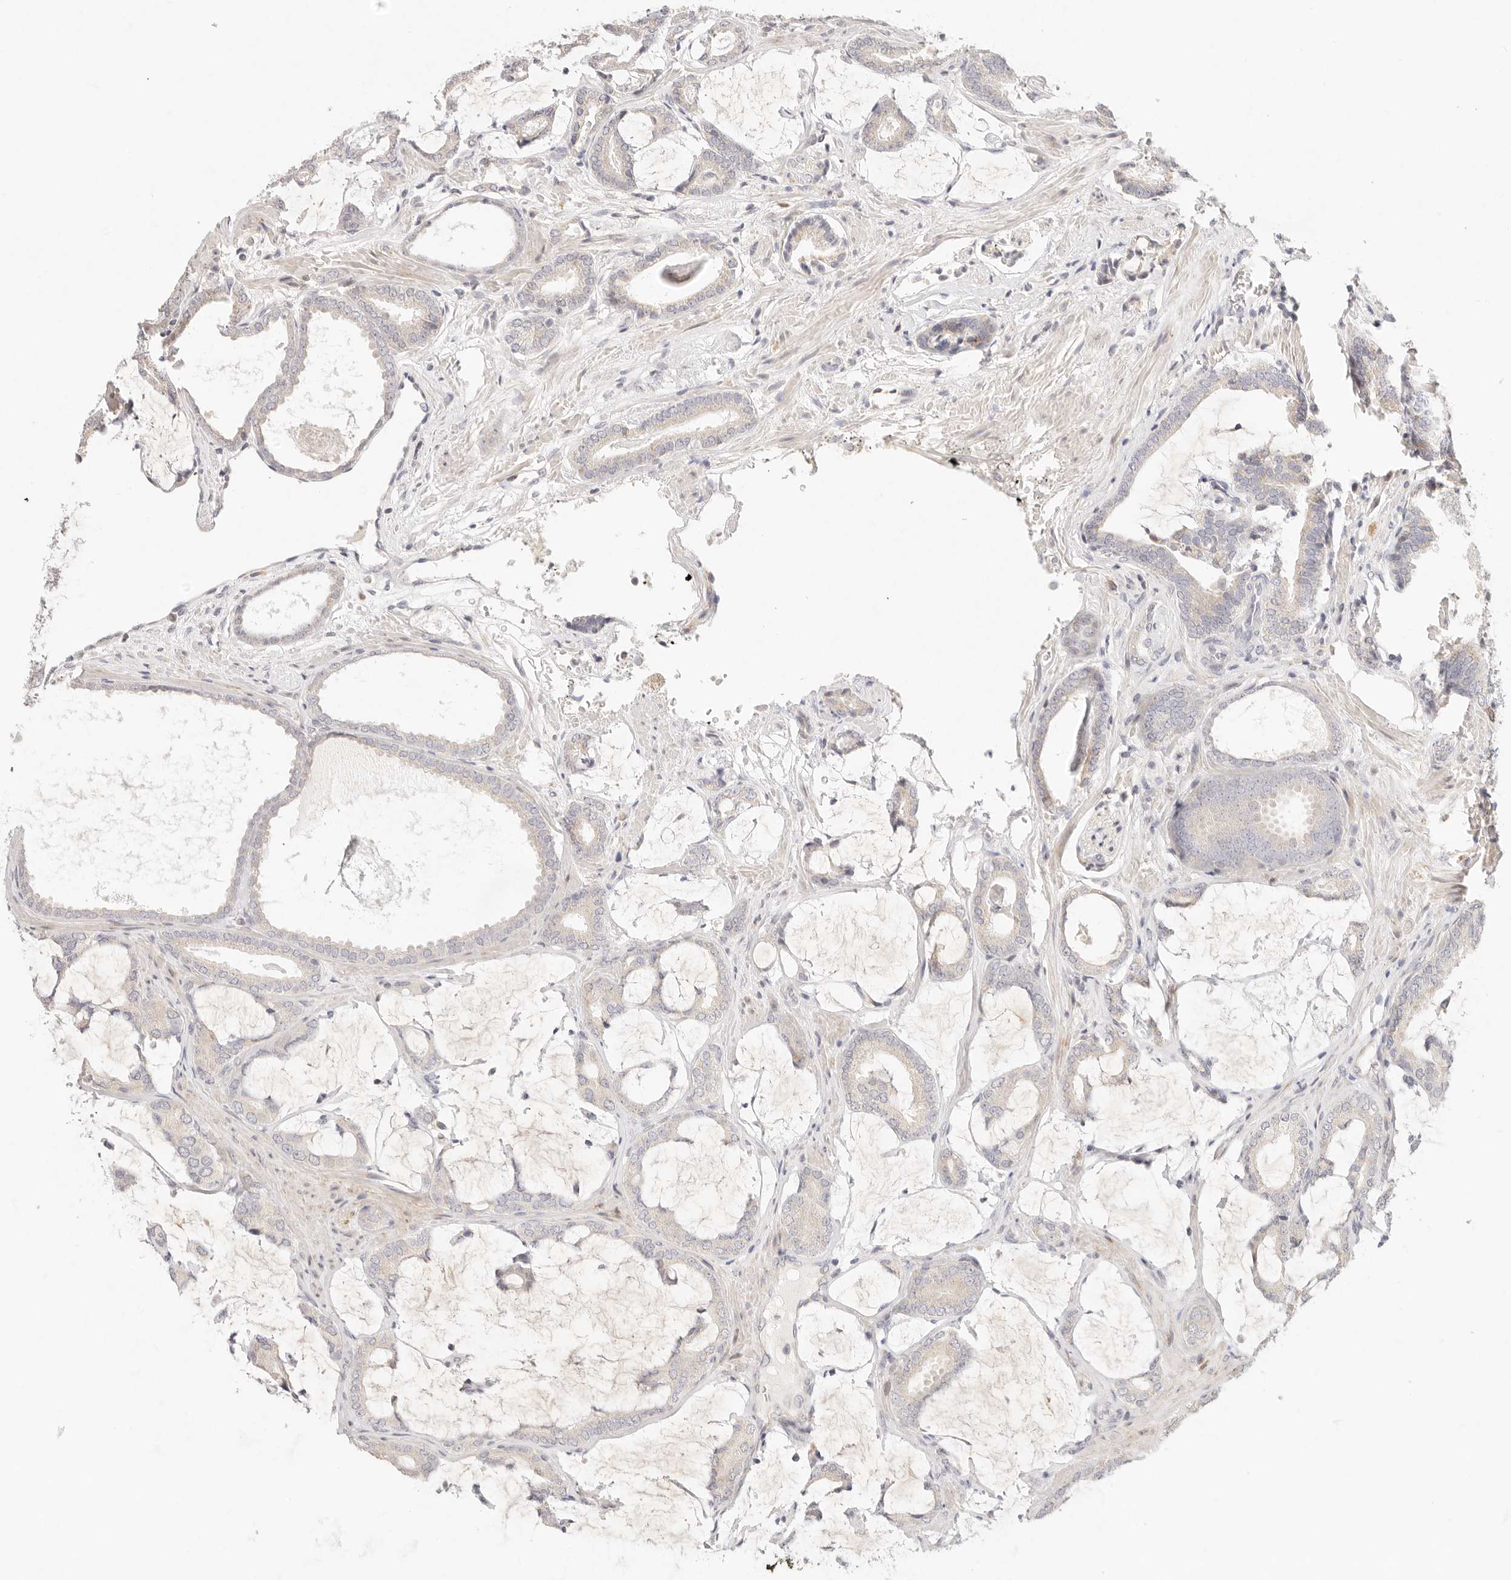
{"staining": {"intensity": "negative", "quantity": "none", "location": "none"}, "tissue": "prostate cancer", "cell_type": "Tumor cells", "image_type": "cancer", "snomed": [{"axis": "morphology", "description": "Adenocarcinoma, Low grade"}, {"axis": "topography", "description": "Prostate"}], "caption": "DAB (3,3'-diaminobenzidine) immunohistochemical staining of human prostate cancer (adenocarcinoma (low-grade)) demonstrates no significant expression in tumor cells.", "gene": "GPR156", "patient": {"sex": "male", "age": 71}}